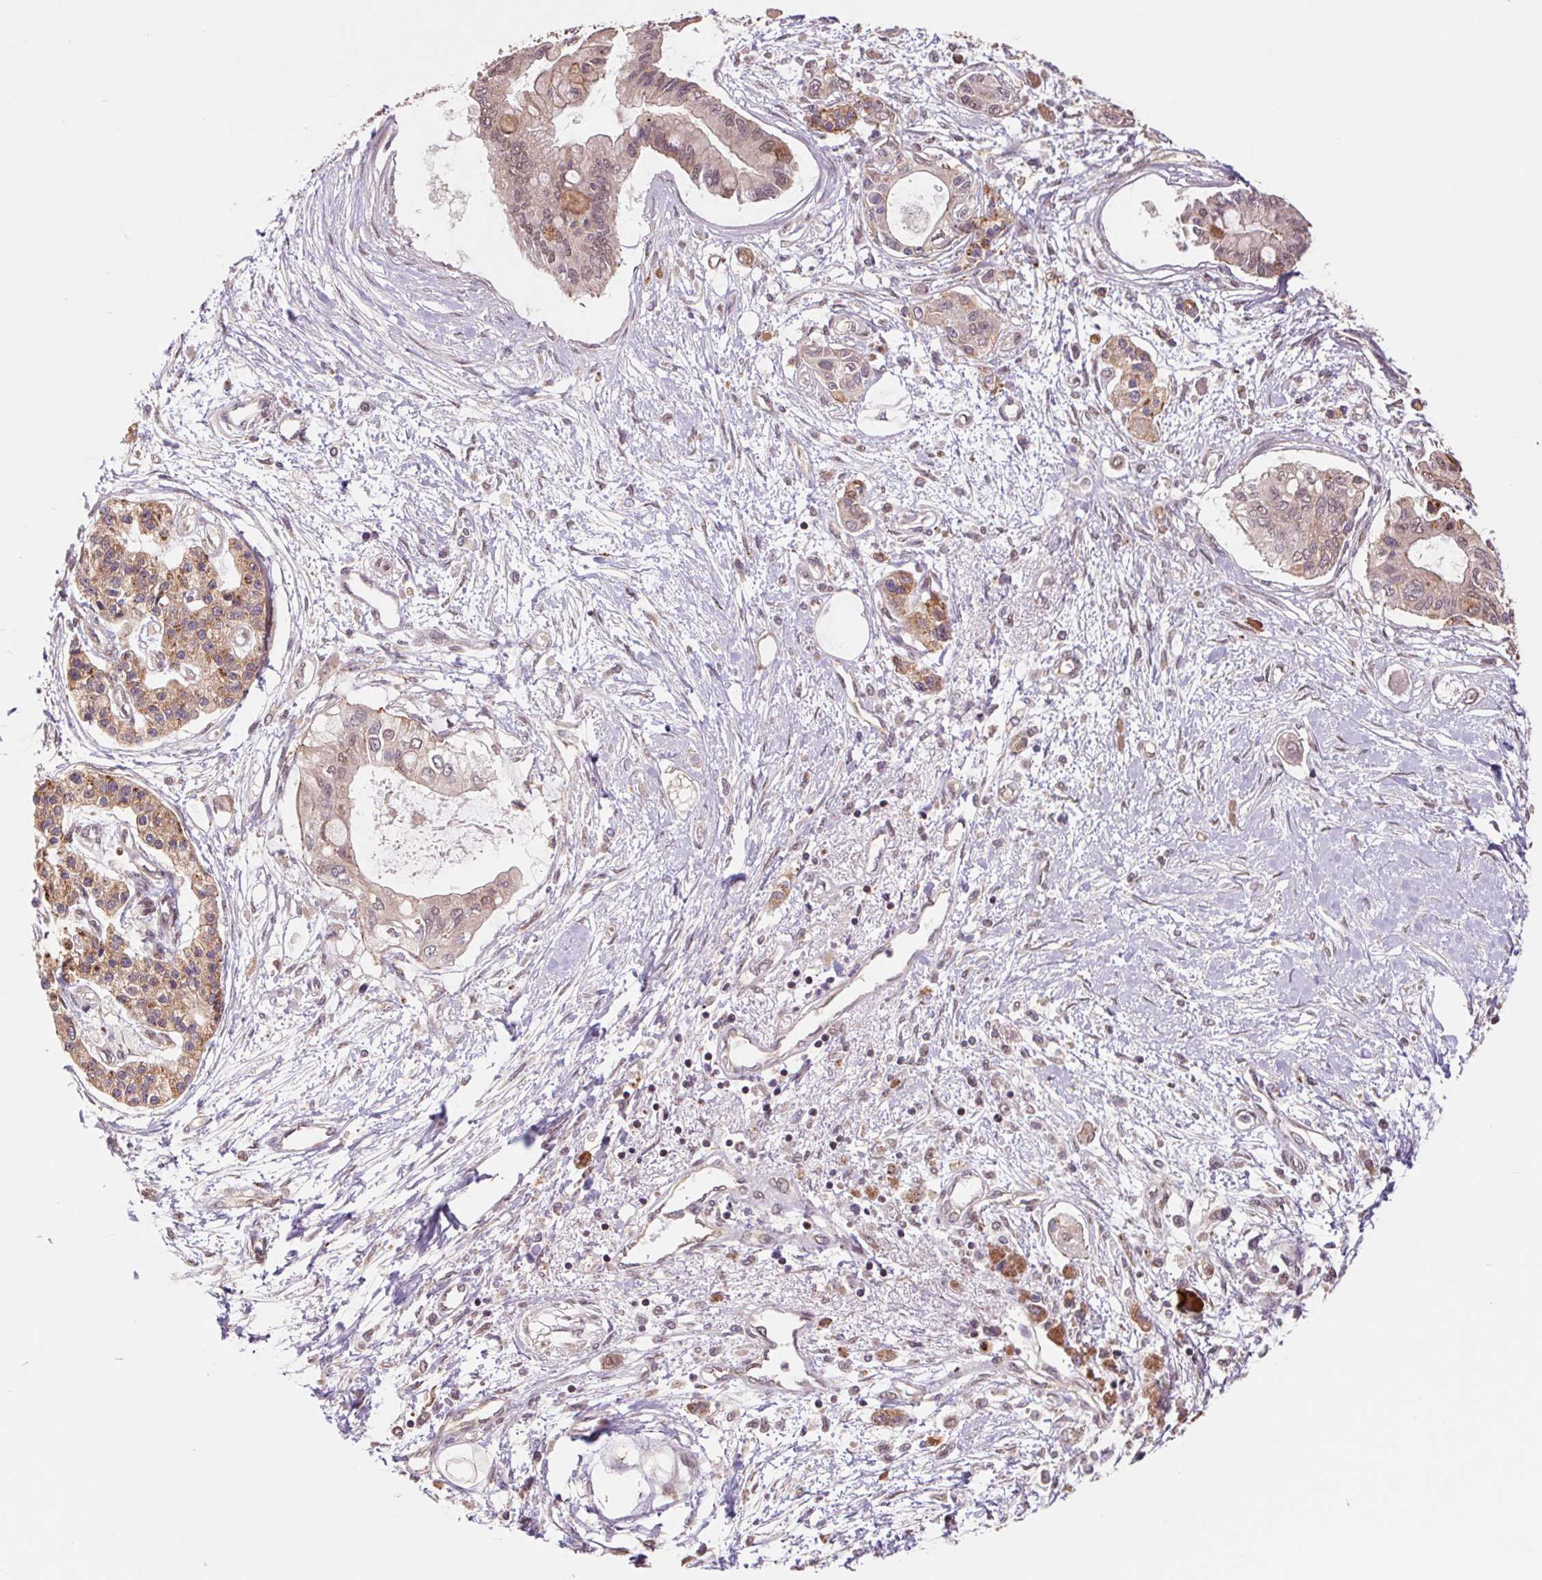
{"staining": {"intensity": "weak", "quantity": "25%-75%", "location": "cytoplasmic/membranous"}, "tissue": "pancreatic cancer", "cell_type": "Tumor cells", "image_type": "cancer", "snomed": [{"axis": "morphology", "description": "Adenocarcinoma, NOS"}, {"axis": "topography", "description": "Pancreas"}], "caption": "Pancreatic cancer (adenocarcinoma) stained with DAB (3,3'-diaminobenzidine) IHC shows low levels of weak cytoplasmic/membranous staining in approximately 25%-75% of tumor cells. The protein is stained brown, and the nuclei are stained in blue (DAB IHC with brightfield microscopy, high magnification).", "gene": "PDHA1", "patient": {"sex": "female", "age": 77}}